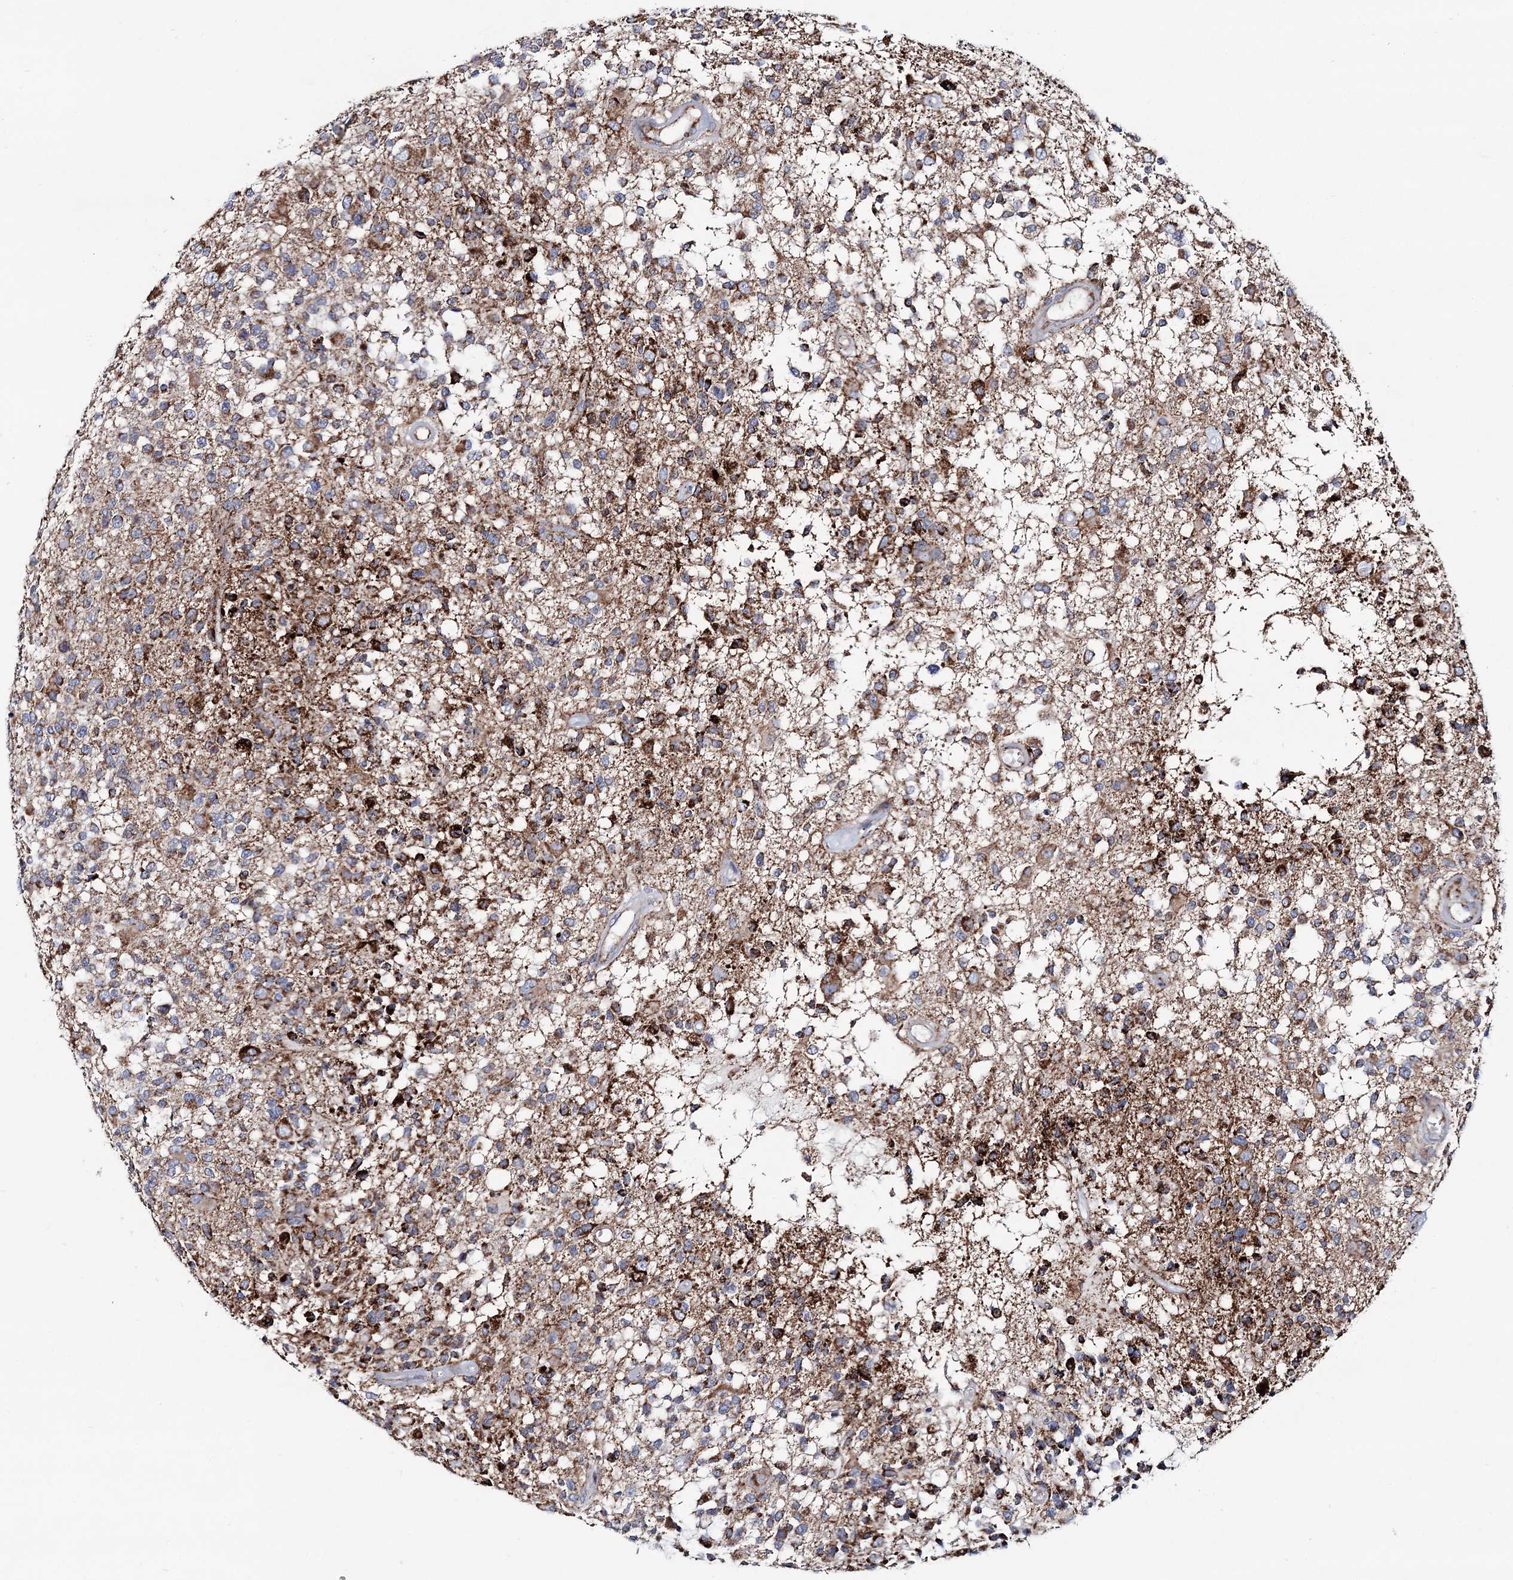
{"staining": {"intensity": "moderate", "quantity": ">75%", "location": "cytoplasmic/membranous"}, "tissue": "glioma", "cell_type": "Tumor cells", "image_type": "cancer", "snomed": [{"axis": "morphology", "description": "Glioma, malignant, High grade"}, {"axis": "morphology", "description": "Glioblastoma, NOS"}, {"axis": "topography", "description": "Brain"}], "caption": "Protein expression analysis of malignant high-grade glioma shows moderate cytoplasmic/membranous expression in about >75% of tumor cells.", "gene": "ARHGAP6", "patient": {"sex": "male", "age": 60}}